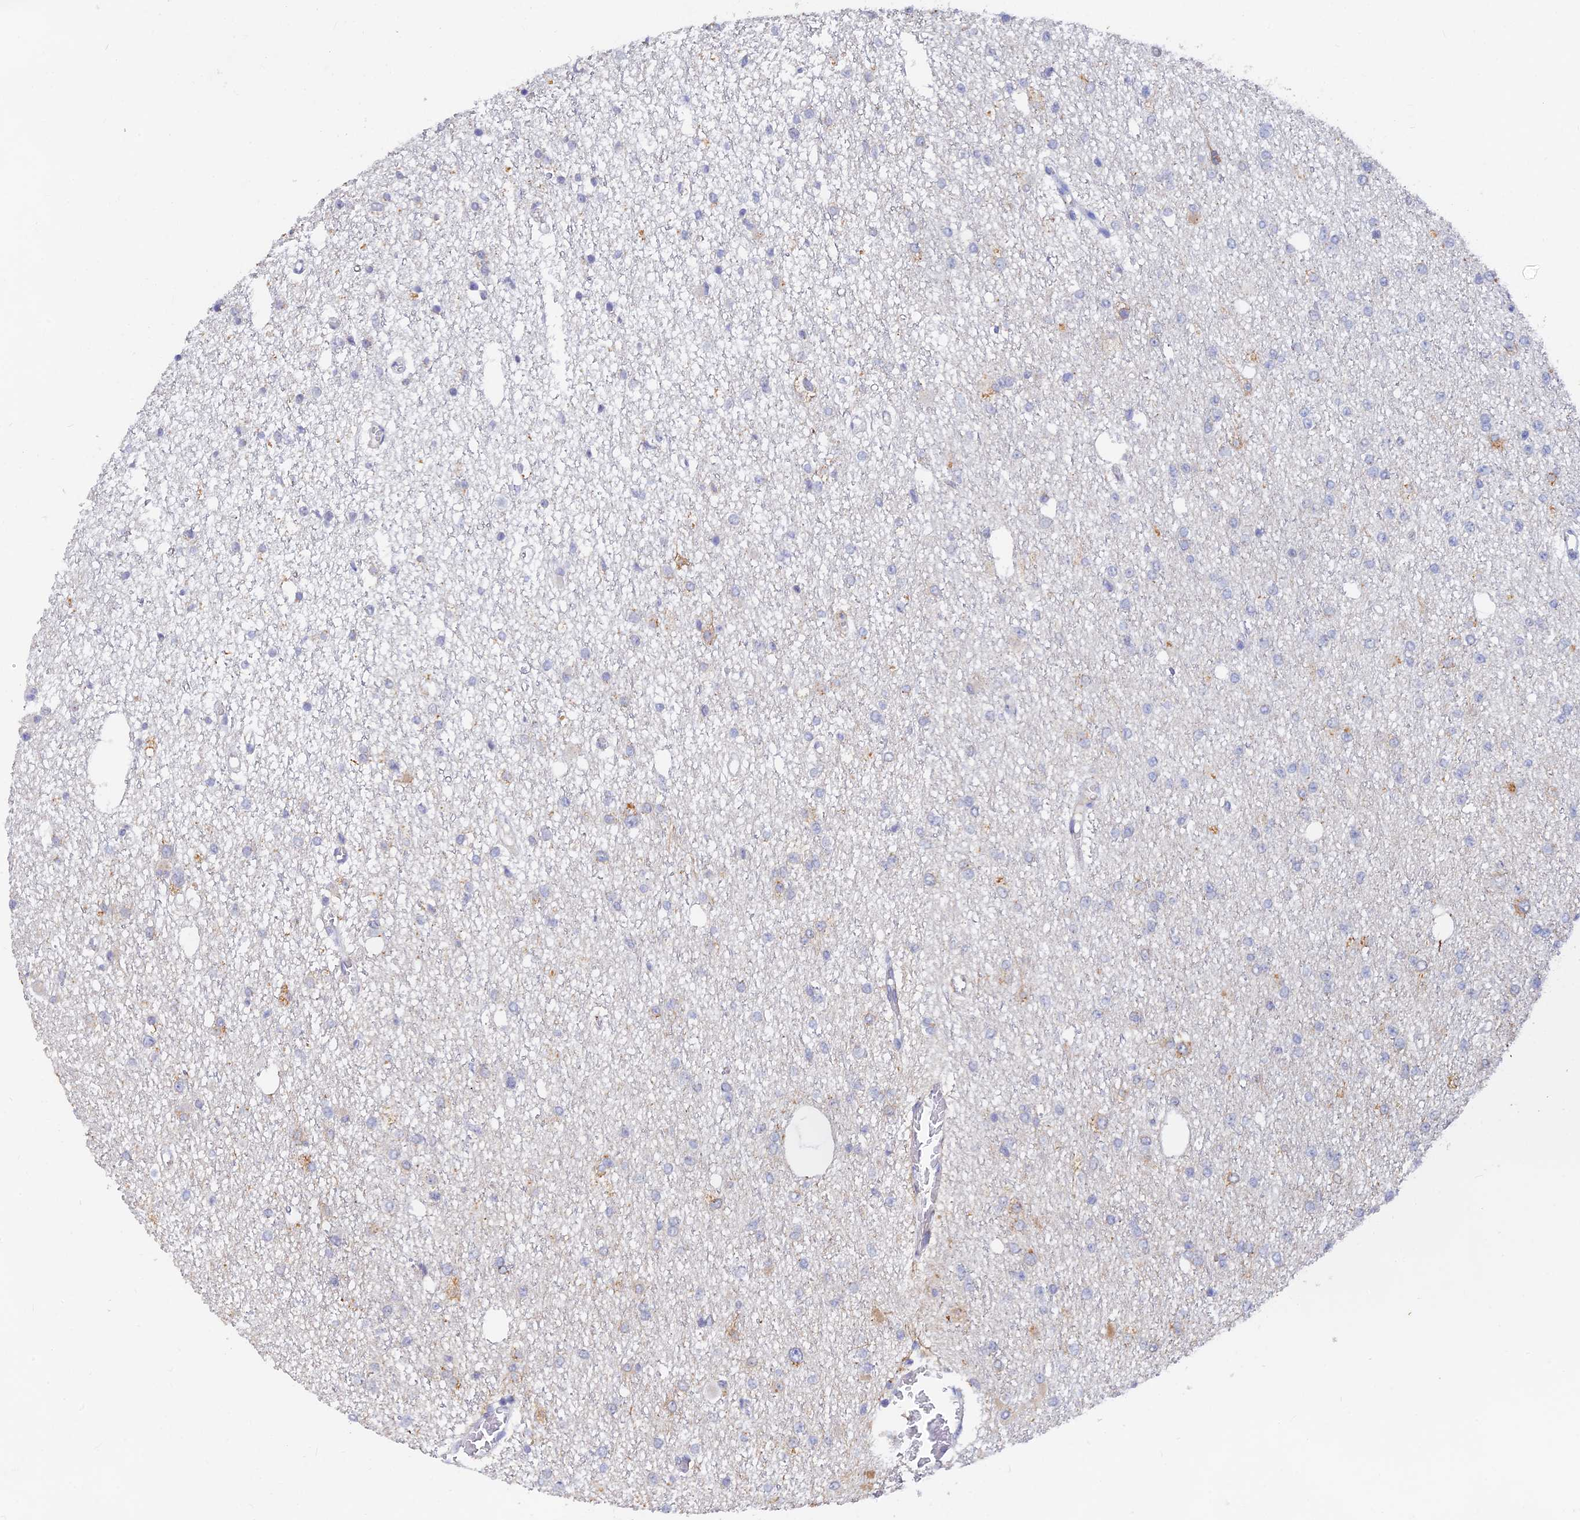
{"staining": {"intensity": "negative", "quantity": "none", "location": "none"}, "tissue": "glioma", "cell_type": "Tumor cells", "image_type": "cancer", "snomed": [{"axis": "morphology", "description": "Glioma, malignant, Low grade"}, {"axis": "topography", "description": "Brain"}], "caption": "This photomicrograph is of glioma stained with immunohistochemistry (IHC) to label a protein in brown with the nuclei are counter-stained blue. There is no positivity in tumor cells. Brightfield microscopy of immunohistochemistry stained with DAB (brown) and hematoxylin (blue), captured at high magnification.", "gene": "LRIF1", "patient": {"sex": "female", "age": 22}}